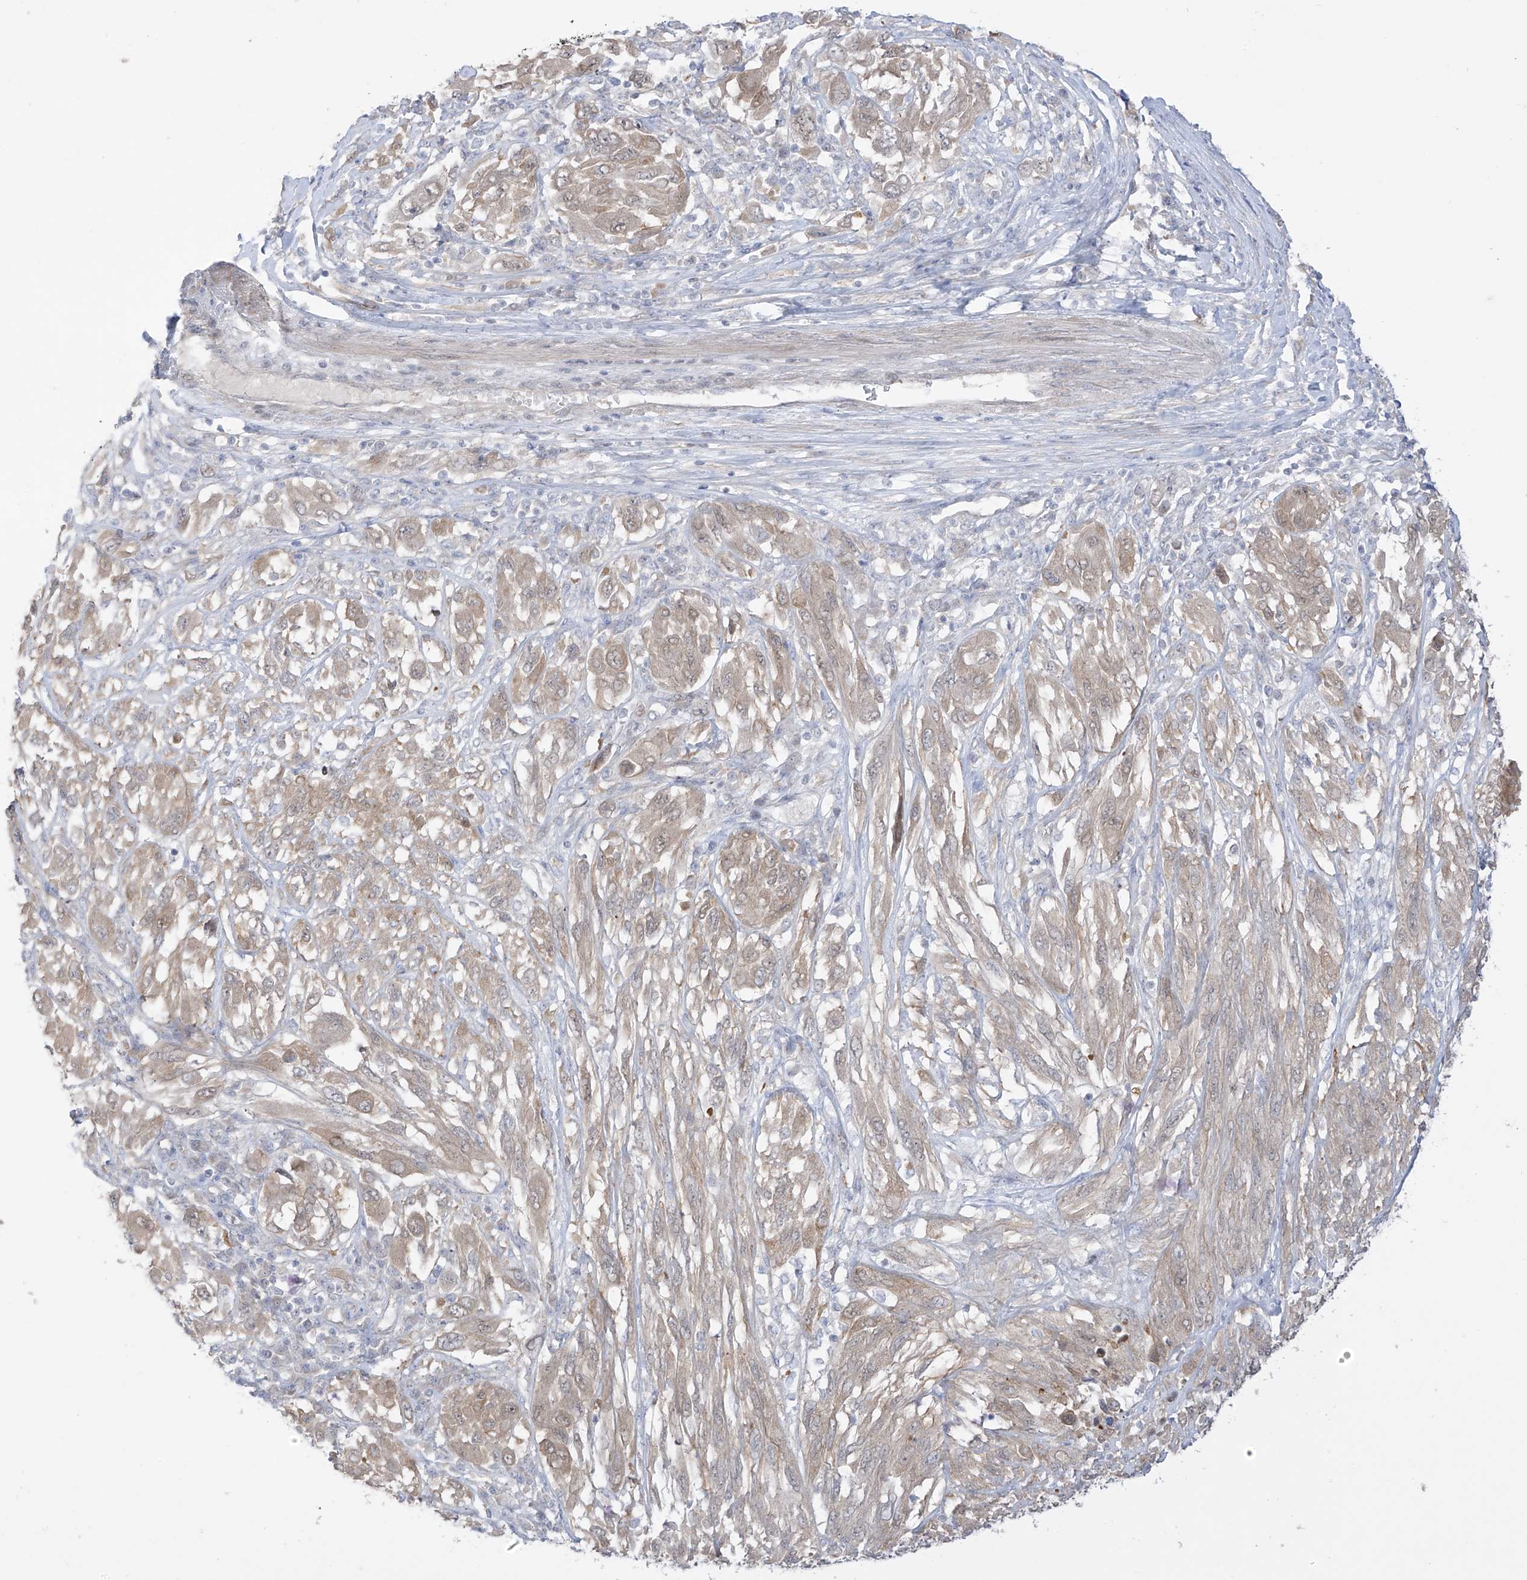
{"staining": {"intensity": "weak", "quantity": ">75%", "location": "cytoplasmic/membranous"}, "tissue": "melanoma", "cell_type": "Tumor cells", "image_type": "cancer", "snomed": [{"axis": "morphology", "description": "Malignant melanoma, NOS"}, {"axis": "topography", "description": "Skin"}], "caption": "Protein expression analysis of melanoma demonstrates weak cytoplasmic/membranous positivity in approximately >75% of tumor cells. The protein is shown in brown color, while the nuclei are stained blue.", "gene": "EIPR1", "patient": {"sex": "female", "age": 91}}